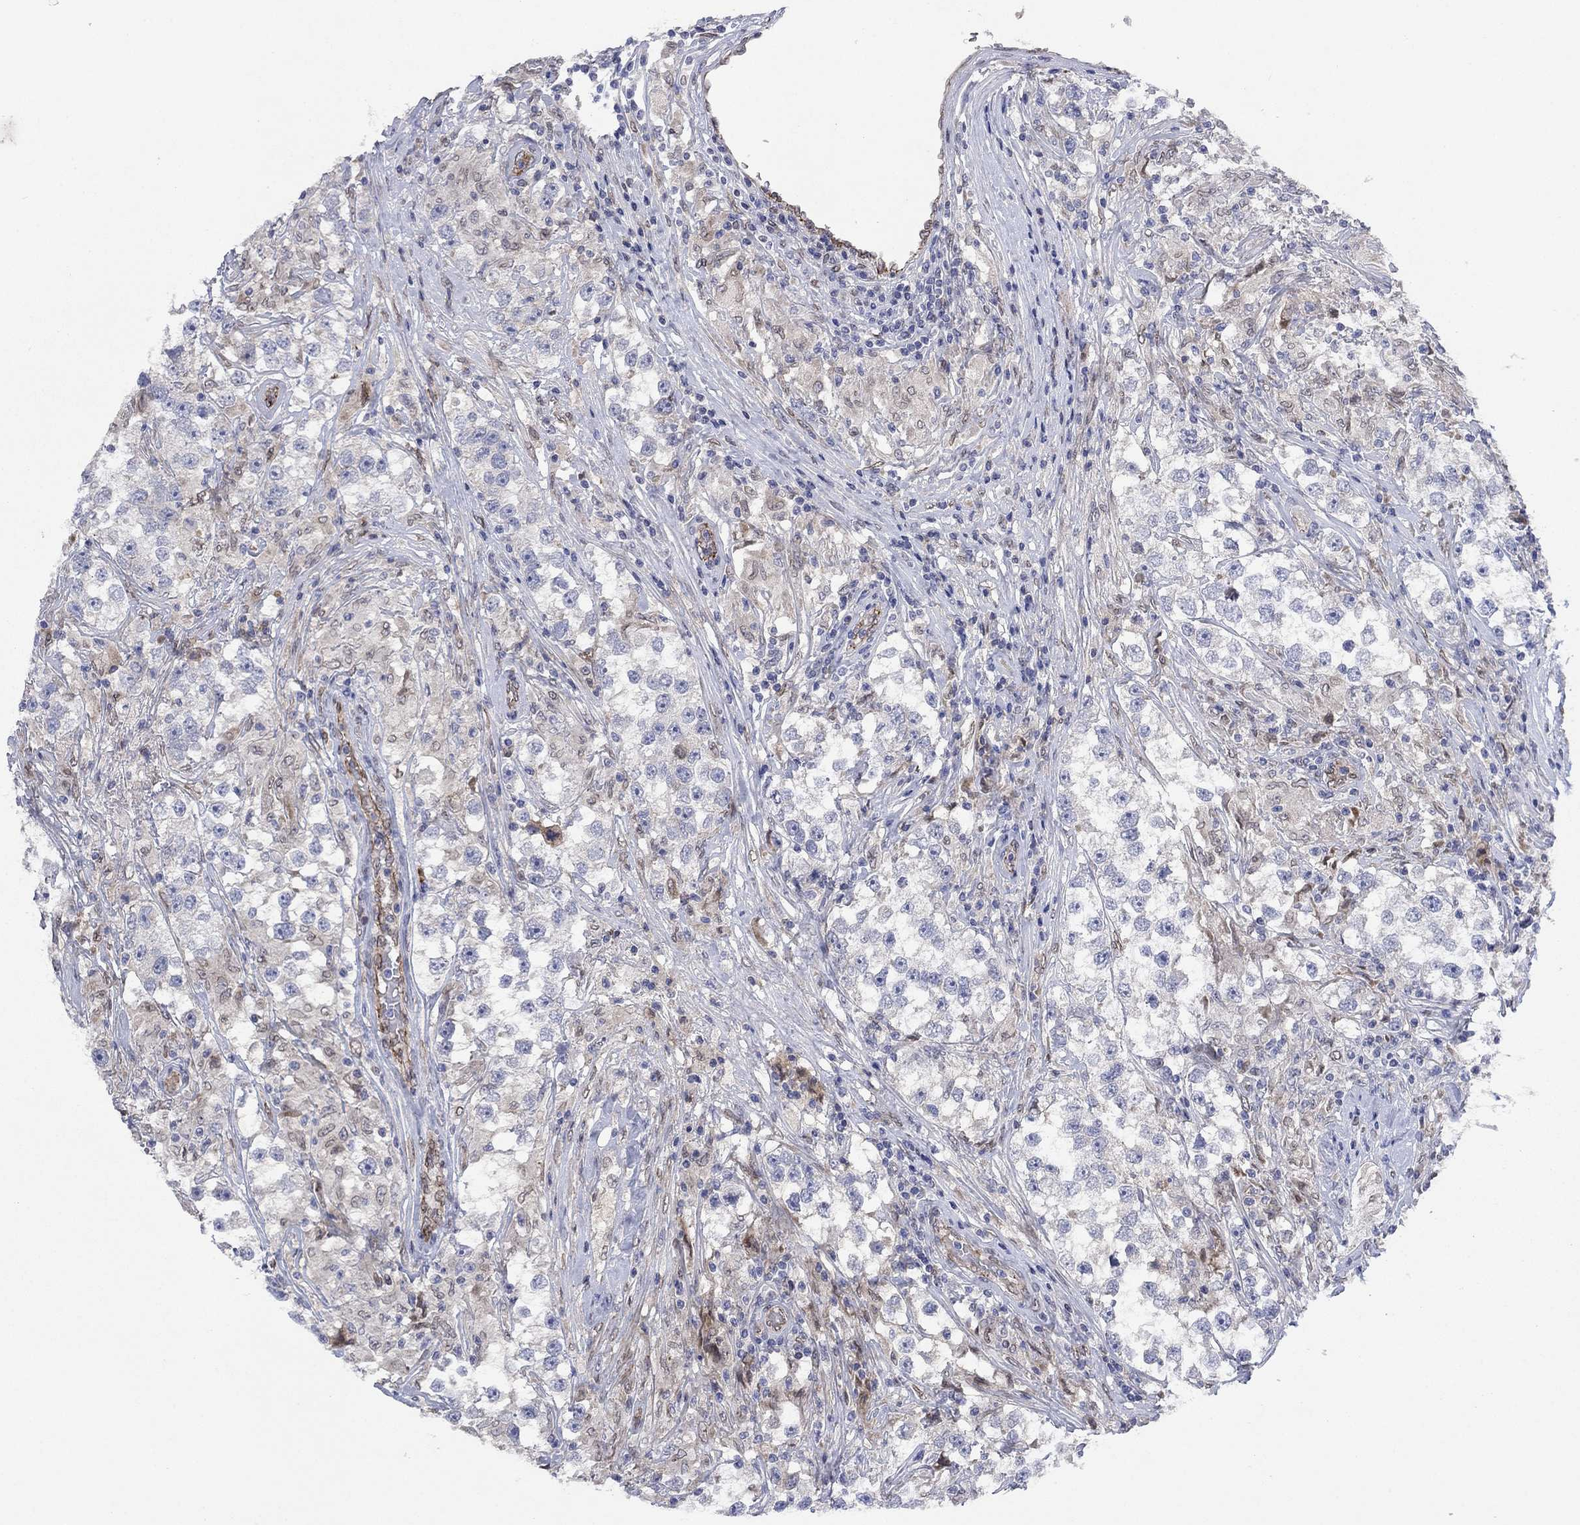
{"staining": {"intensity": "negative", "quantity": "none", "location": "none"}, "tissue": "testis cancer", "cell_type": "Tumor cells", "image_type": "cancer", "snomed": [{"axis": "morphology", "description": "Seminoma, NOS"}, {"axis": "topography", "description": "Testis"}], "caption": "Testis seminoma was stained to show a protein in brown. There is no significant positivity in tumor cells.", "gene": "EMC9", "patient": {"sex": "male", "age": 46}}